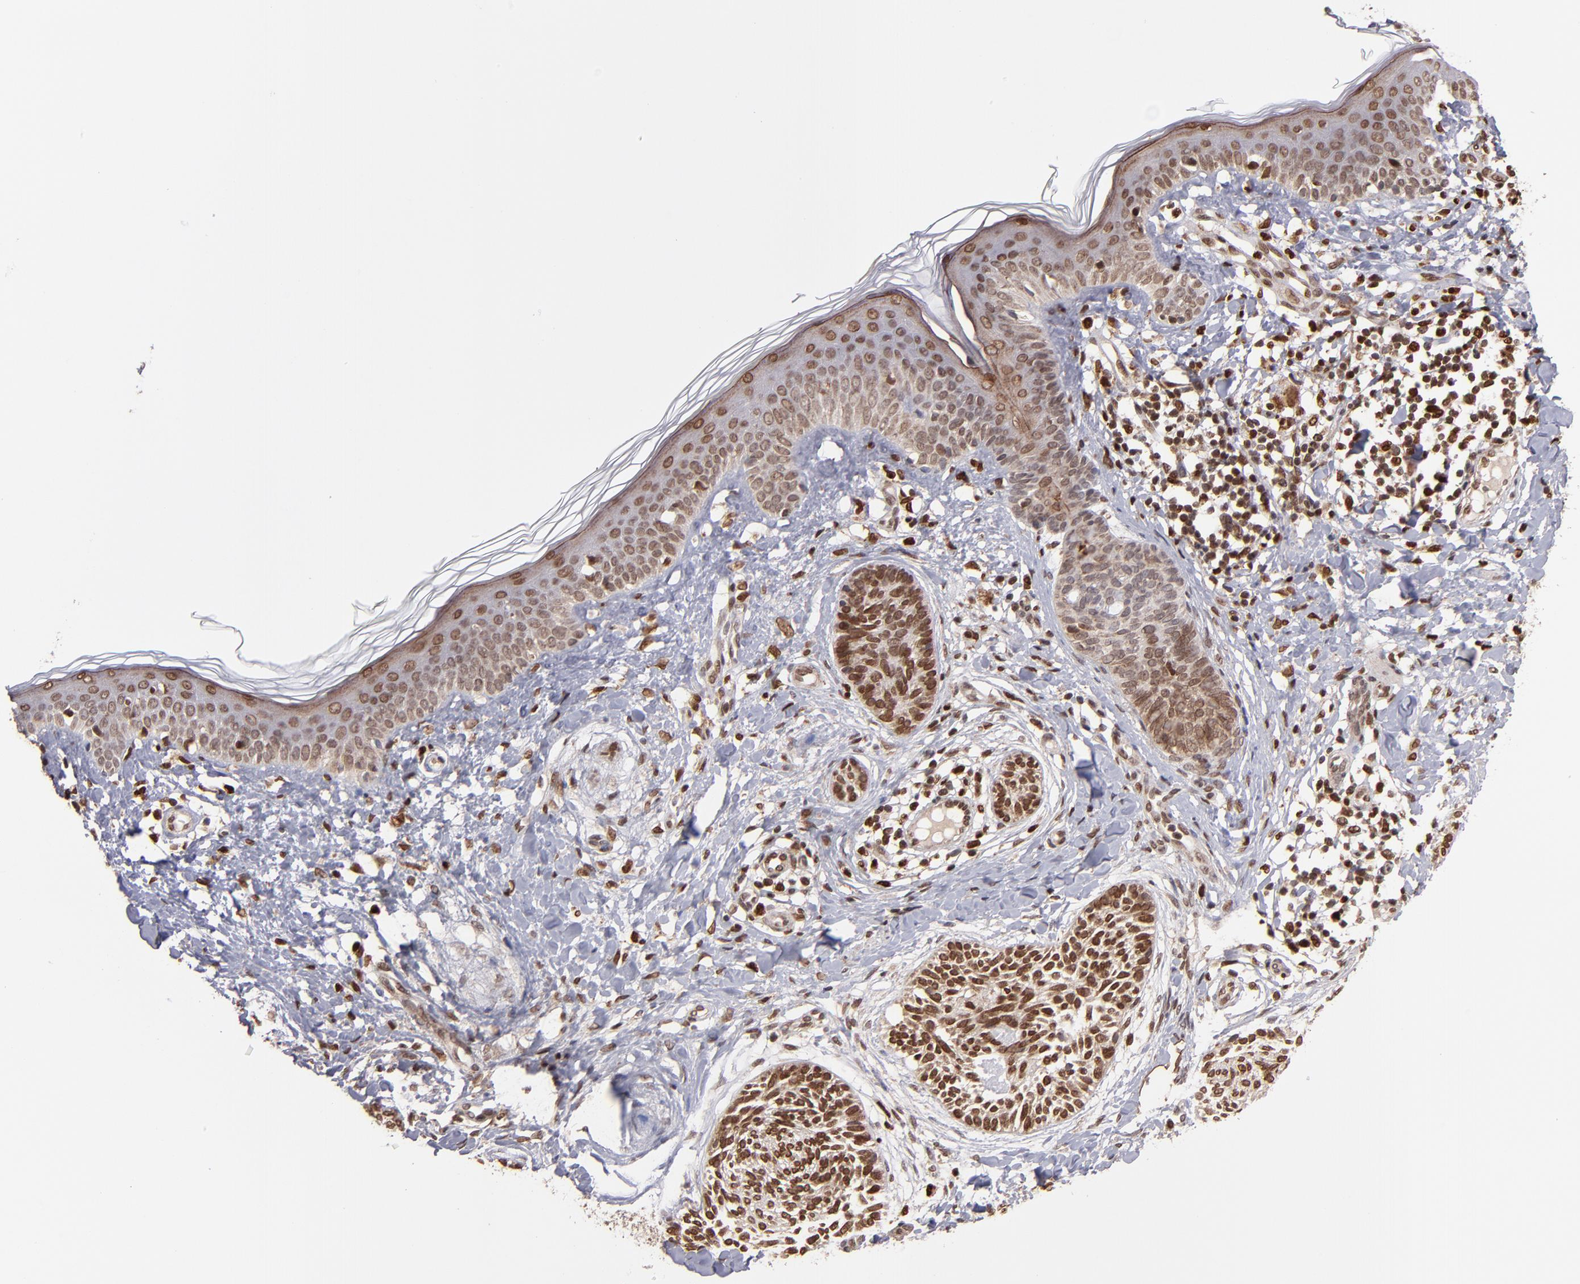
{"staining": {"intensity": "moderate", "quantity": ">75%", "location": "cytoplasmic/membranous,nuclear"}, "tissue": "skin cancer", "cell_type": "Tumor cells", "image_type": "cancer", "snomed": [{"axis": "morphology", "description": "Normal tissue, NOS"}, {"axis": "morphology", "description": "Basal cell carcinoma"}, {"axis": "topography", "description": "Skin"}], "caption": "The histopathology image displays a brown stain indicating the presence of a protein in the cytoplasmic/membranous and nuclear of tumor cells in skin basal cell carcinoma.", "gene": "TOP1MT", "patient": {"sex": "male", "age": 63}}